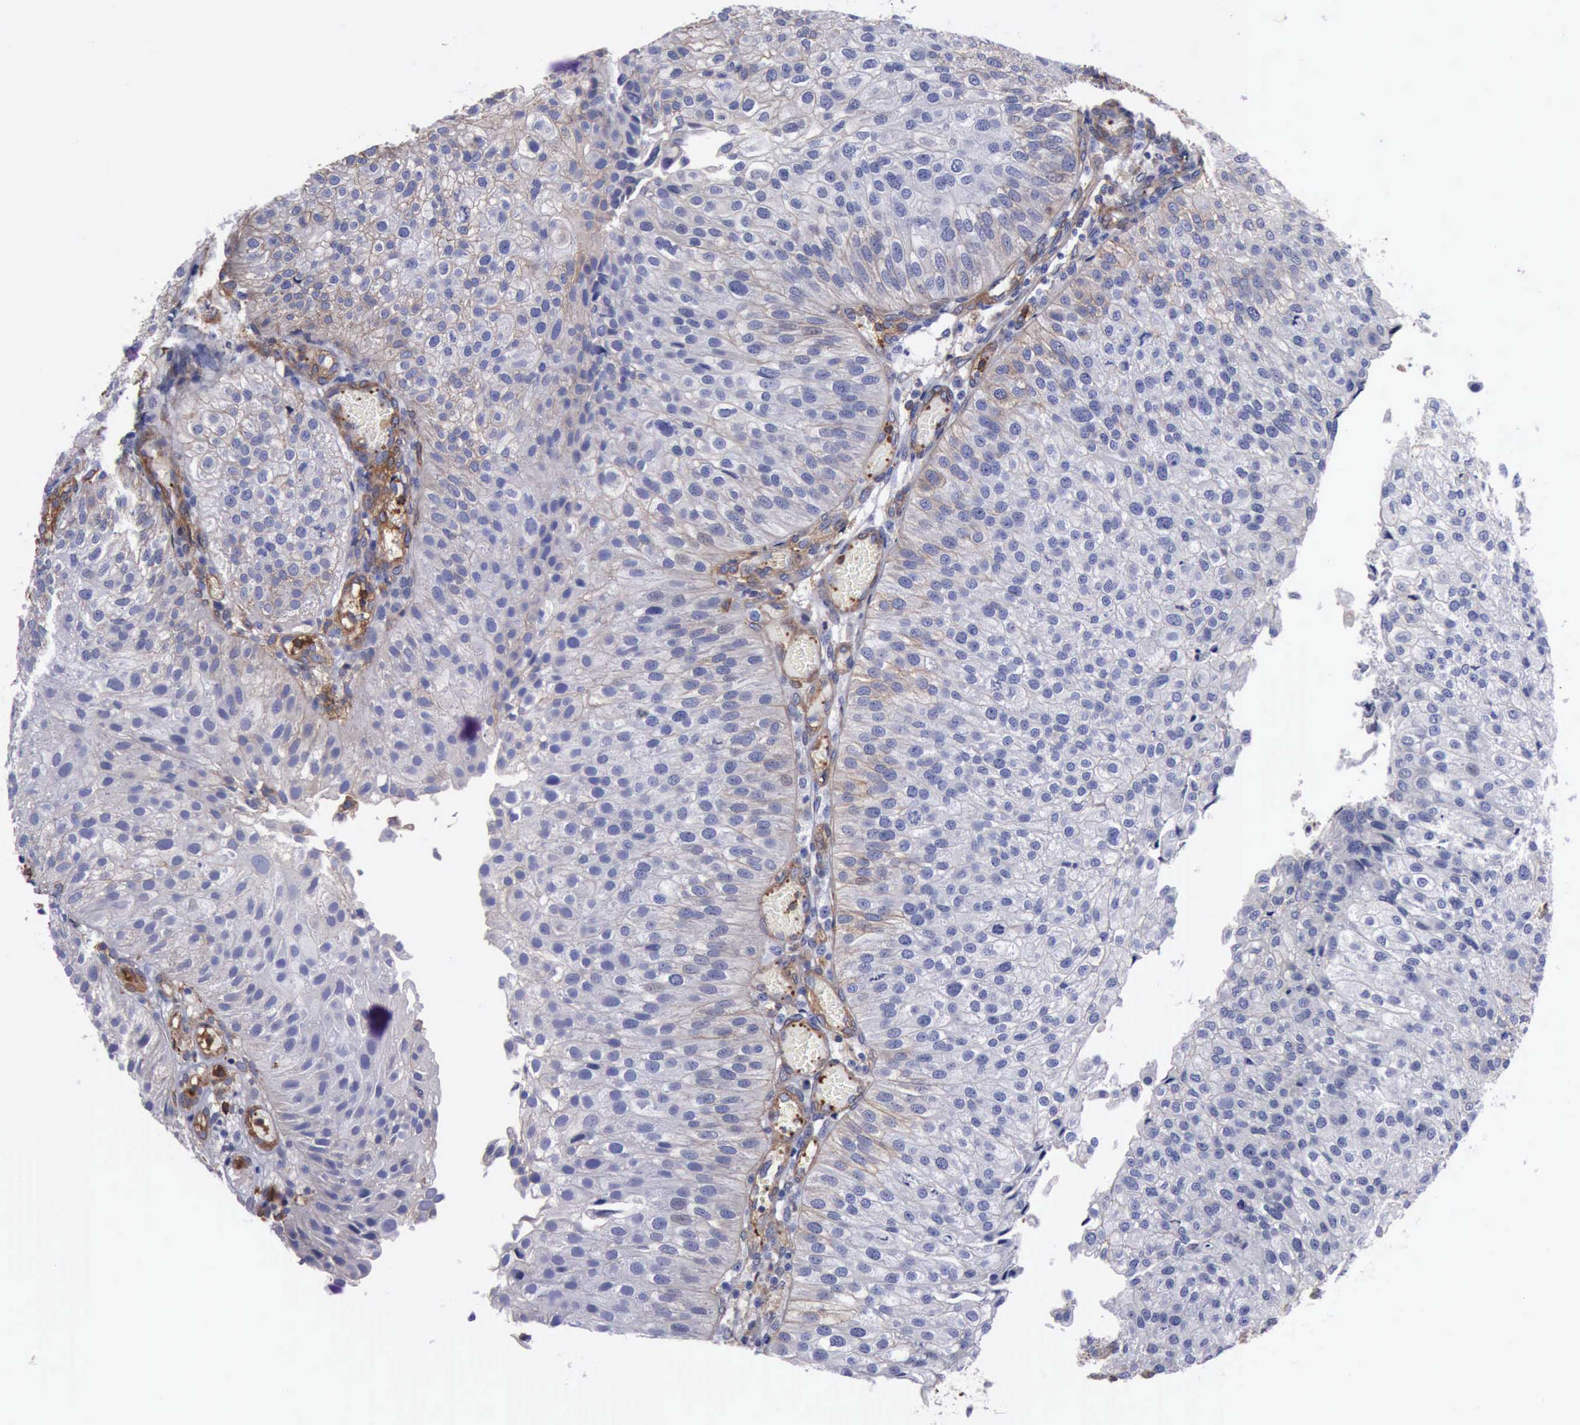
{"staining": {"intensity": "weak", "quantity": "25%-75%", "location": "cytoplasmic/membranous"}, "tissue": "urothelial cancer", "cell_type": "Tumor cells", "image_type": "cancer", "snomed": [{"axis": "morphology", "description": "Urothelial carcinoma, Low grade"}, {"axis": "topography", "description": "Urinary bladder"}], "caption": "Immunohistochemistry (IHC) staining of low-grade urothelial carcinoma, which shows low levels of weak cytoplasmic/membranous positivity in about 25%-75% of tumor cells indicating weak cytoplasmic/membranous protein staining. The staining was performed using DAB (brown) for protein detection and nuclei were counterstained in hematoxylin (blue).", "gene": "FLNA", "patient": {"sex": "female", "age": 89}}